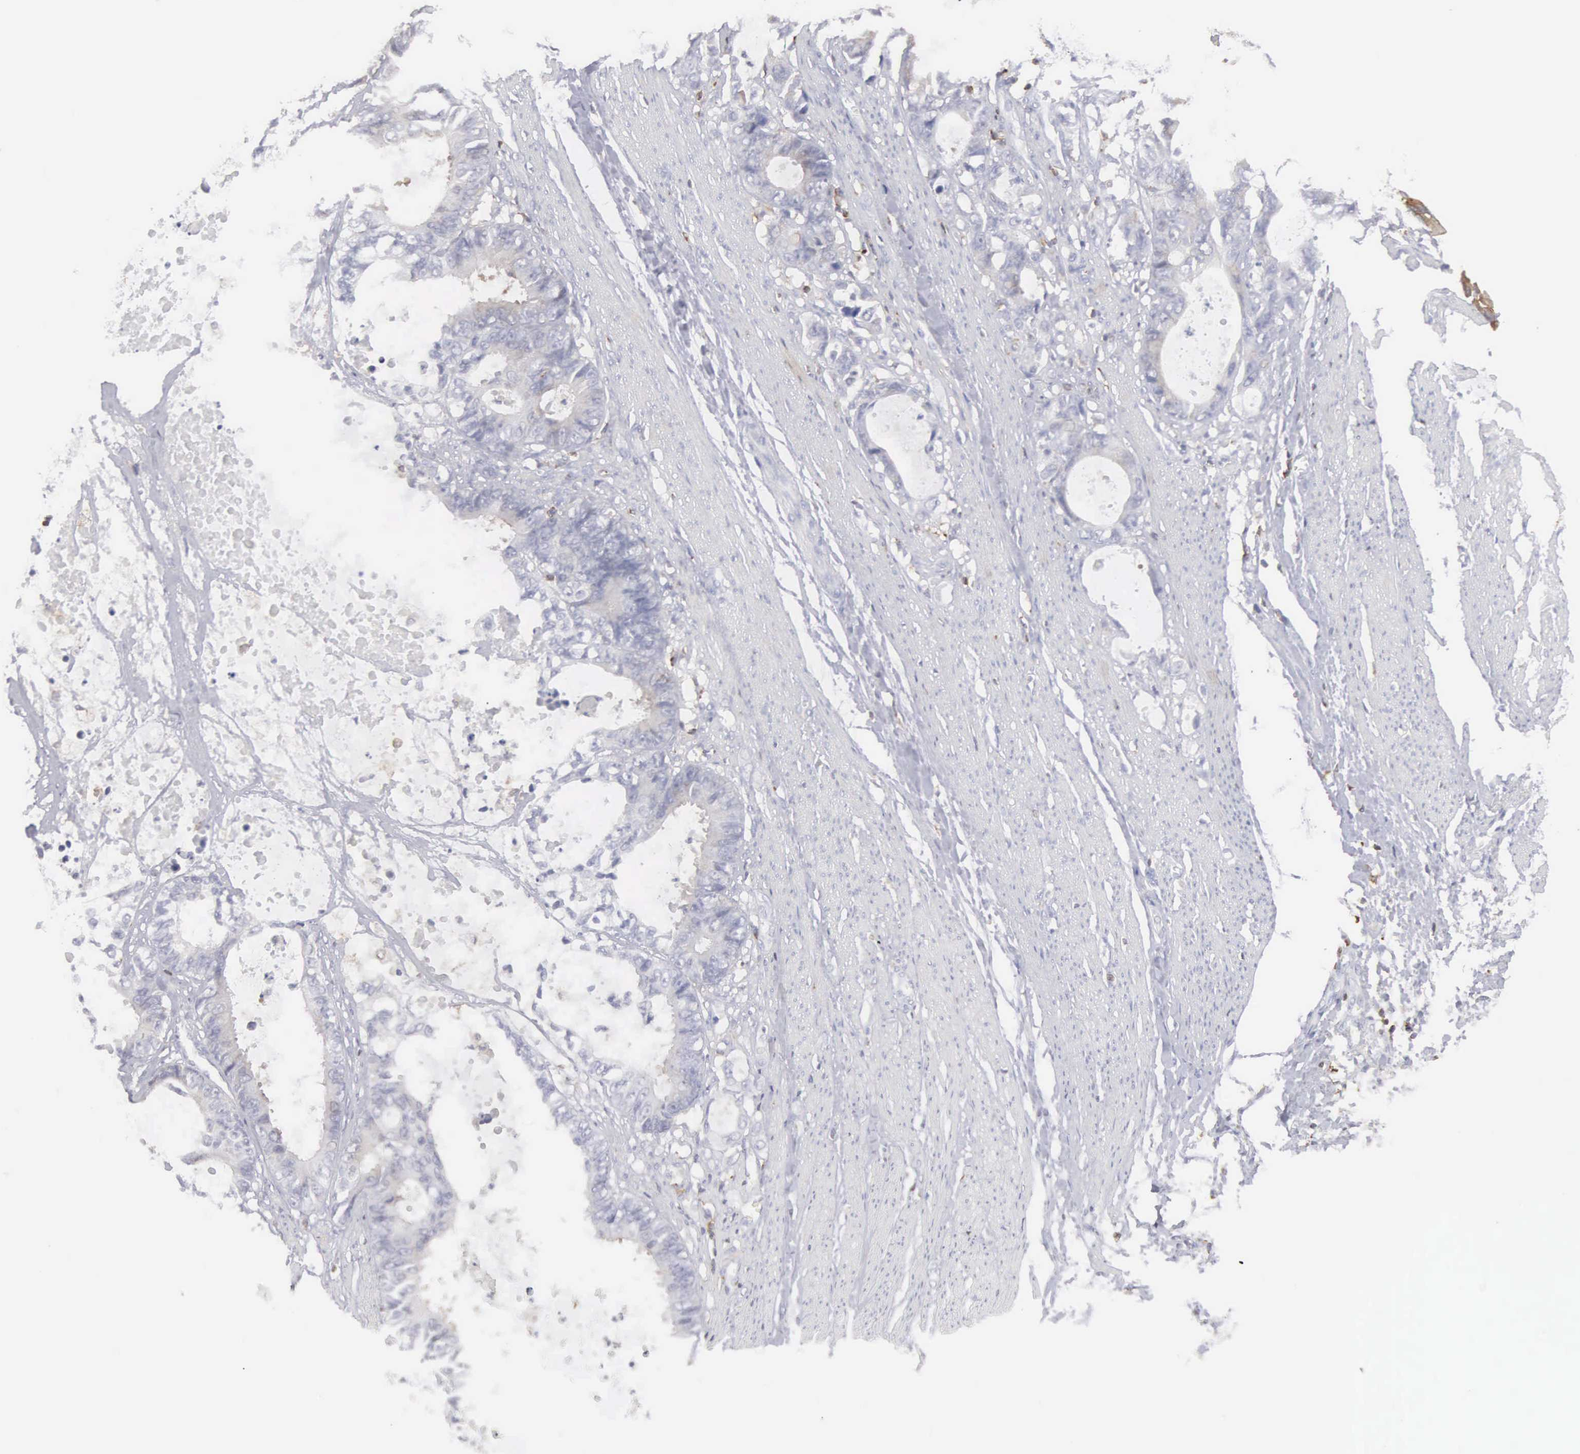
{"staining": {"intensity": "weak", "quantity": "25%-75%", "location": "cytoplasmic/membranous"}, "tissue": "prostate cancer", "cell_type": "Tumor cells", "image_type": "cancer", "snomed": [{"axis": "morphology", "description": "Adenocarcinoma, Low grade"}, {"axis": "topography", "description": "Prostate"}], "caption": "Immunohistochemistry (IHC) histopathology image of neoplastic tissue: prostate adenocarcinoma (low-grade) stained using immunohistochemistry exhibits low levels of weak protein expression localized specifically in the cytoplasmic/membranous of tumor cells, appearing as a cytoplasmic/membranous brown color.", "gene": "SH3BP1", "patient": {"sex": "male", "age": 65}}